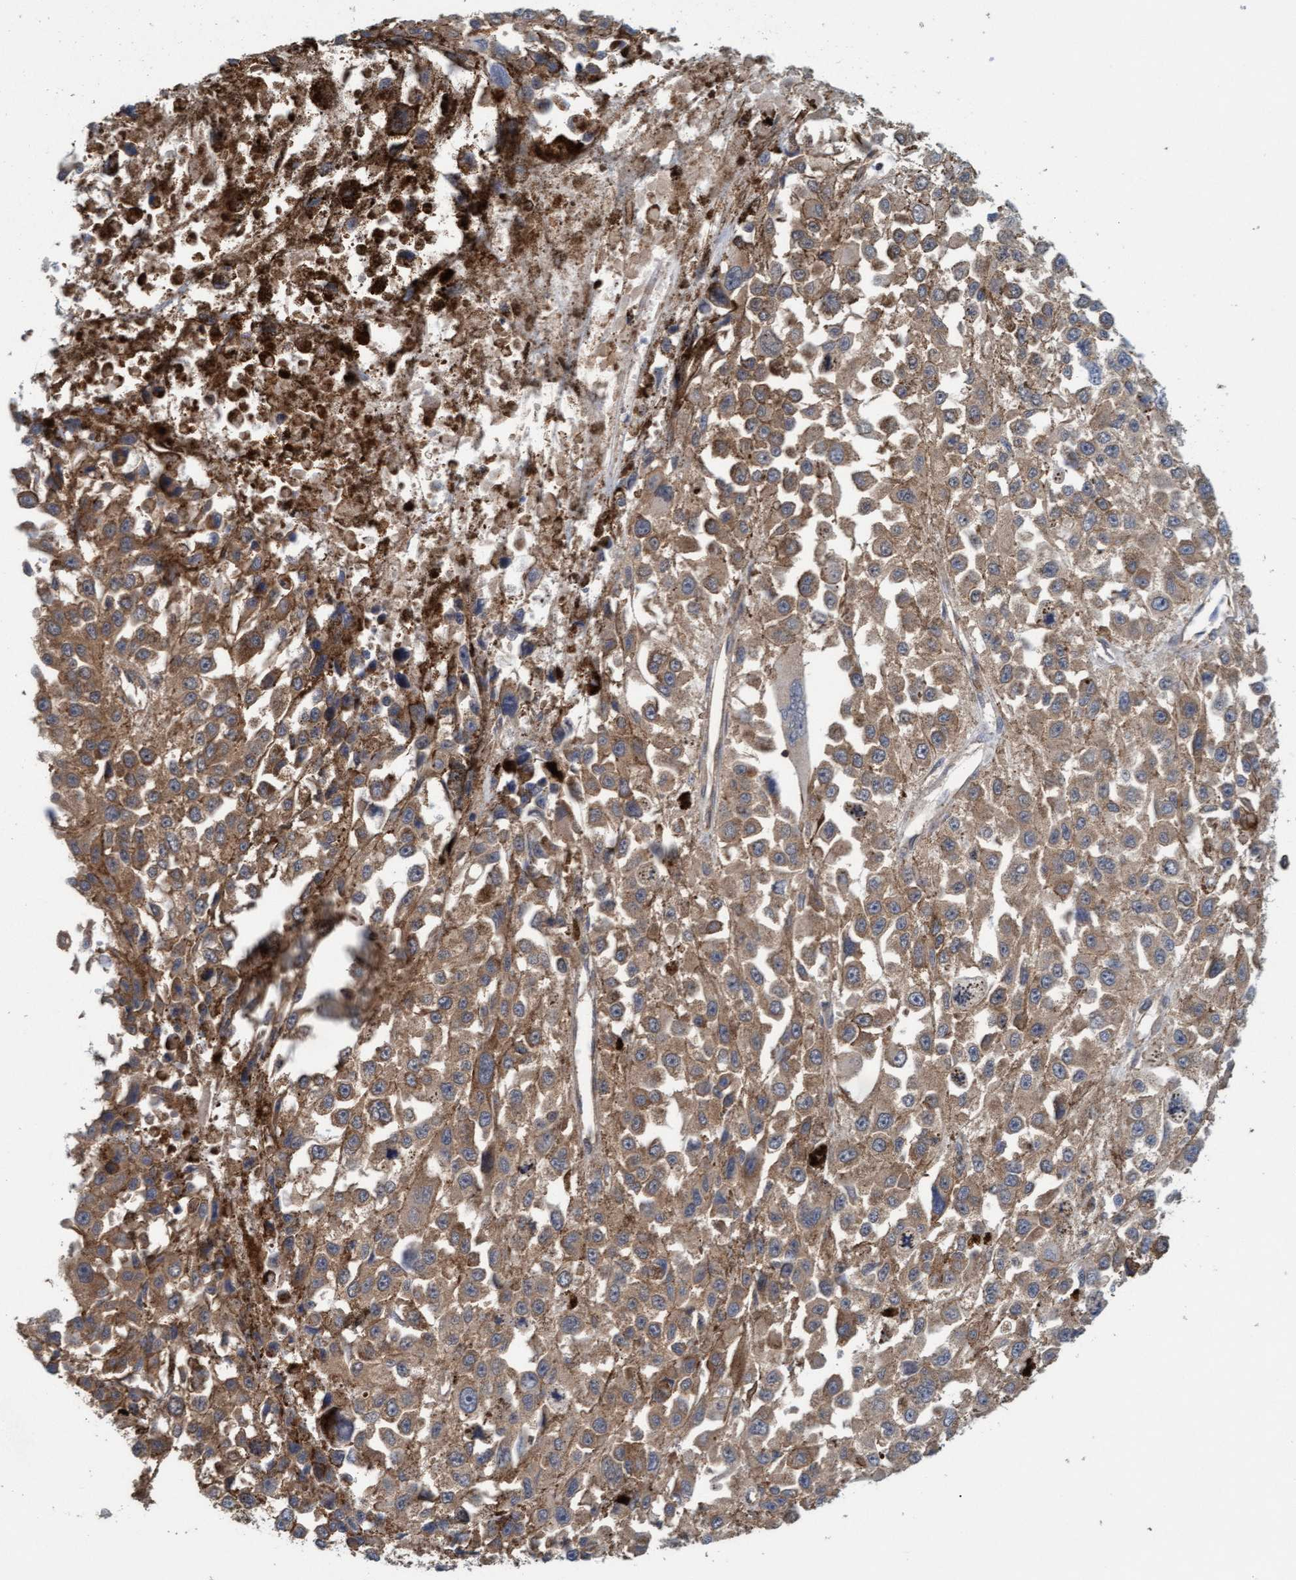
{"staining": {"intensity": "moderate", "quantity": ">75%", "location": "cytoplasmic/membranous"}, "tissue": "melanoma", "cell_type": "Tumor cells", "image_type": "cancer", "snomed": [{"axis": "morphology", "description": "Malignant melanoma, Metastatic site"}, {"axis": "topography", "description": "Lymph node"}], "caption": "The micrograph exhibits immunohistochemical staining of melanoma. There is moderate cytoplasmic/membranous staining is appreciated in approximately >75% of tumor cells. Nuclei are stained in blue.", "gene": "FXR2", "patient": {"sex": "male", "age": 59}}